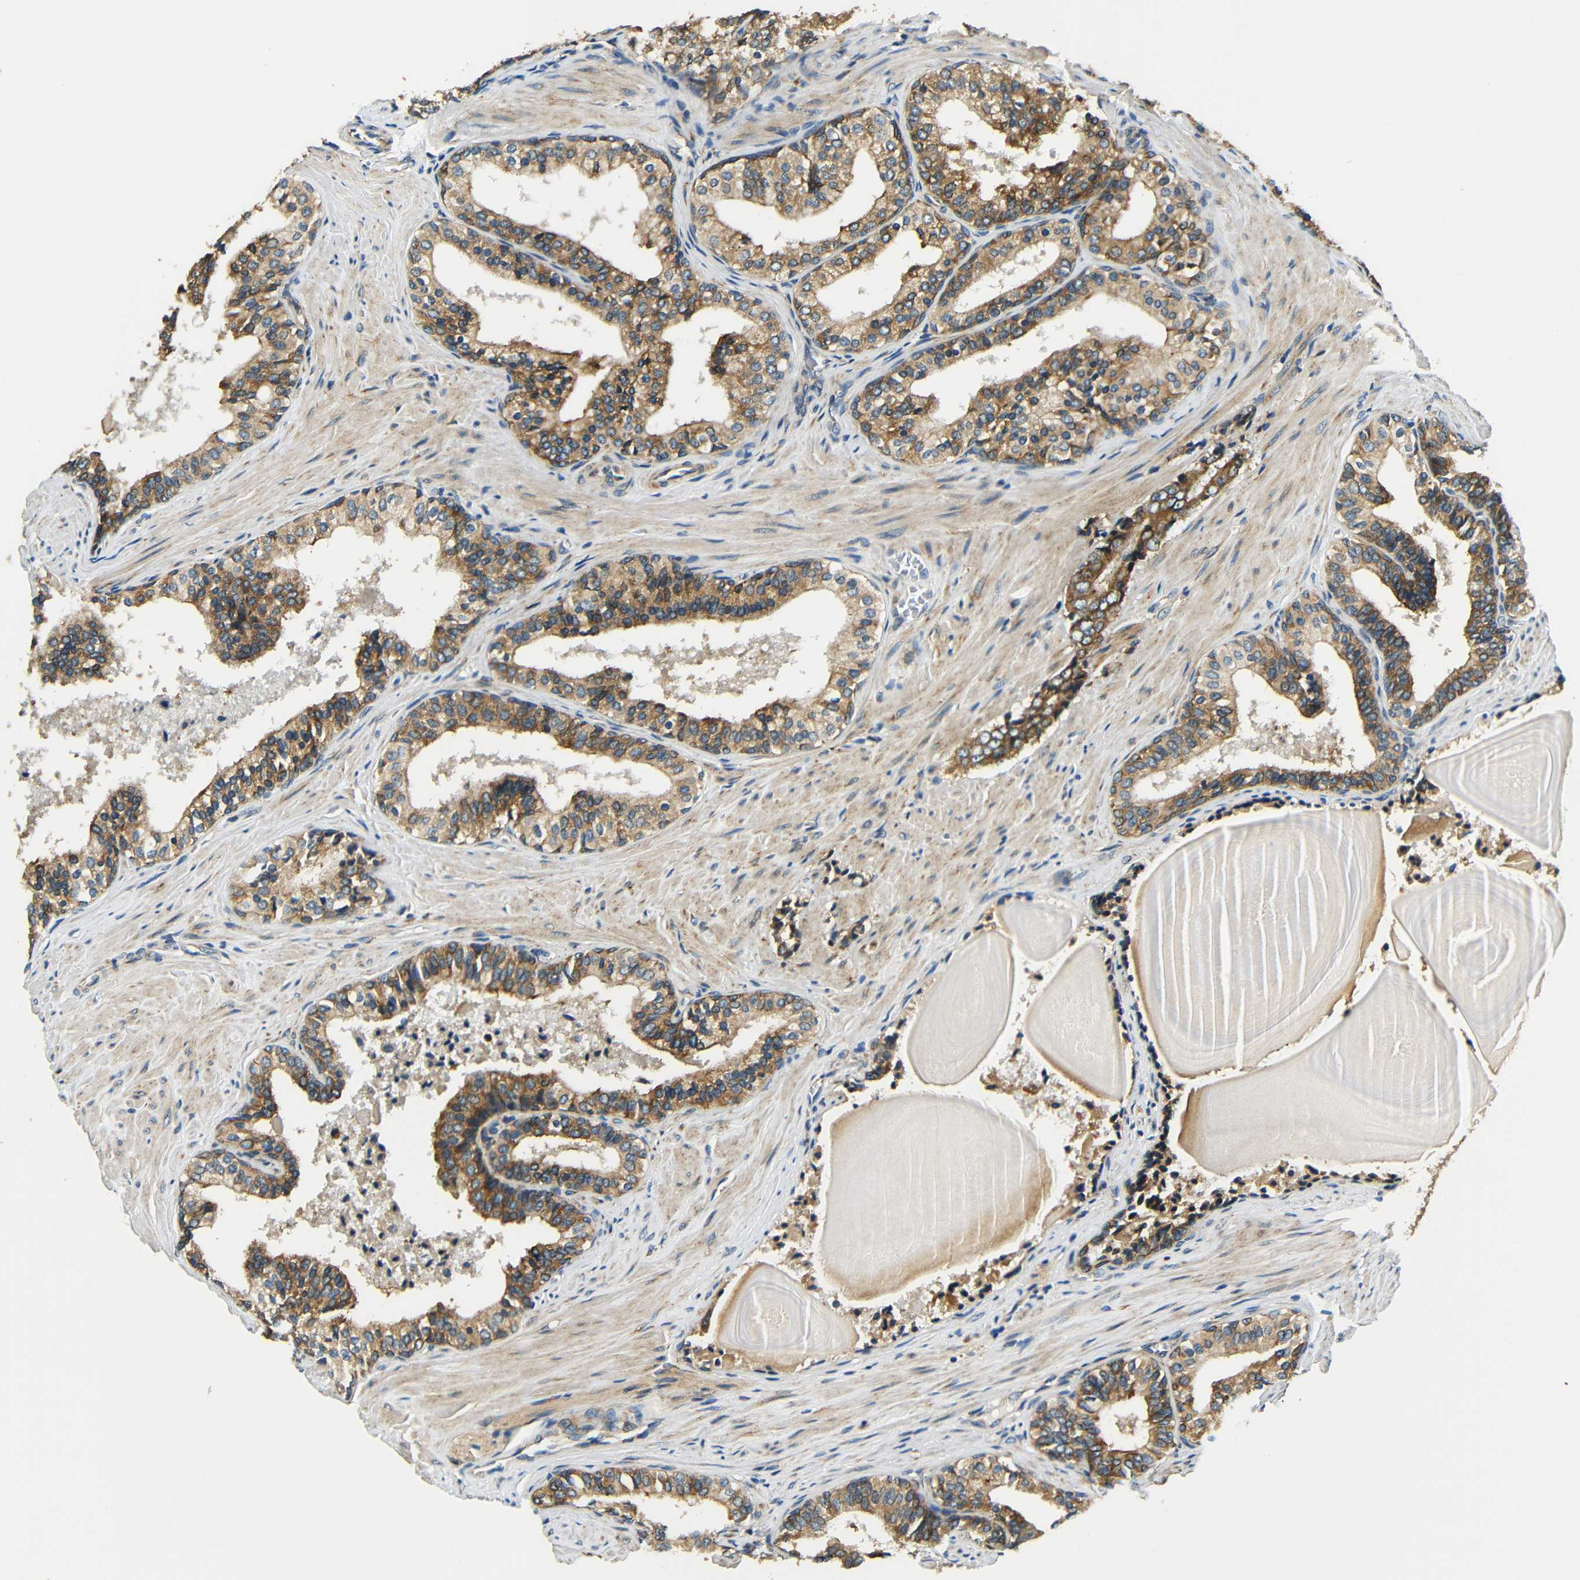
{"staining": {"intensity": "strong", "quantity": ">75%", "location": "cytoplasmic/membranous"}, "tissue": "prostate cancer", "cell_type": "Tumor cells", "image_type": "cancer", "snomed": [{"axis": "morphology", "description": "Adenocarcinoma, Low grade"}, {"axis": "topography", "description": "Prostate"}], "caption": "Prostate low-grade adenocarcinoma tissue demonstrates strong cytoplasmic/membranous positivity in approximately >75% of tumor cells", "gene": "VAPB", "patient": {"sex": "male", "age": 60}}